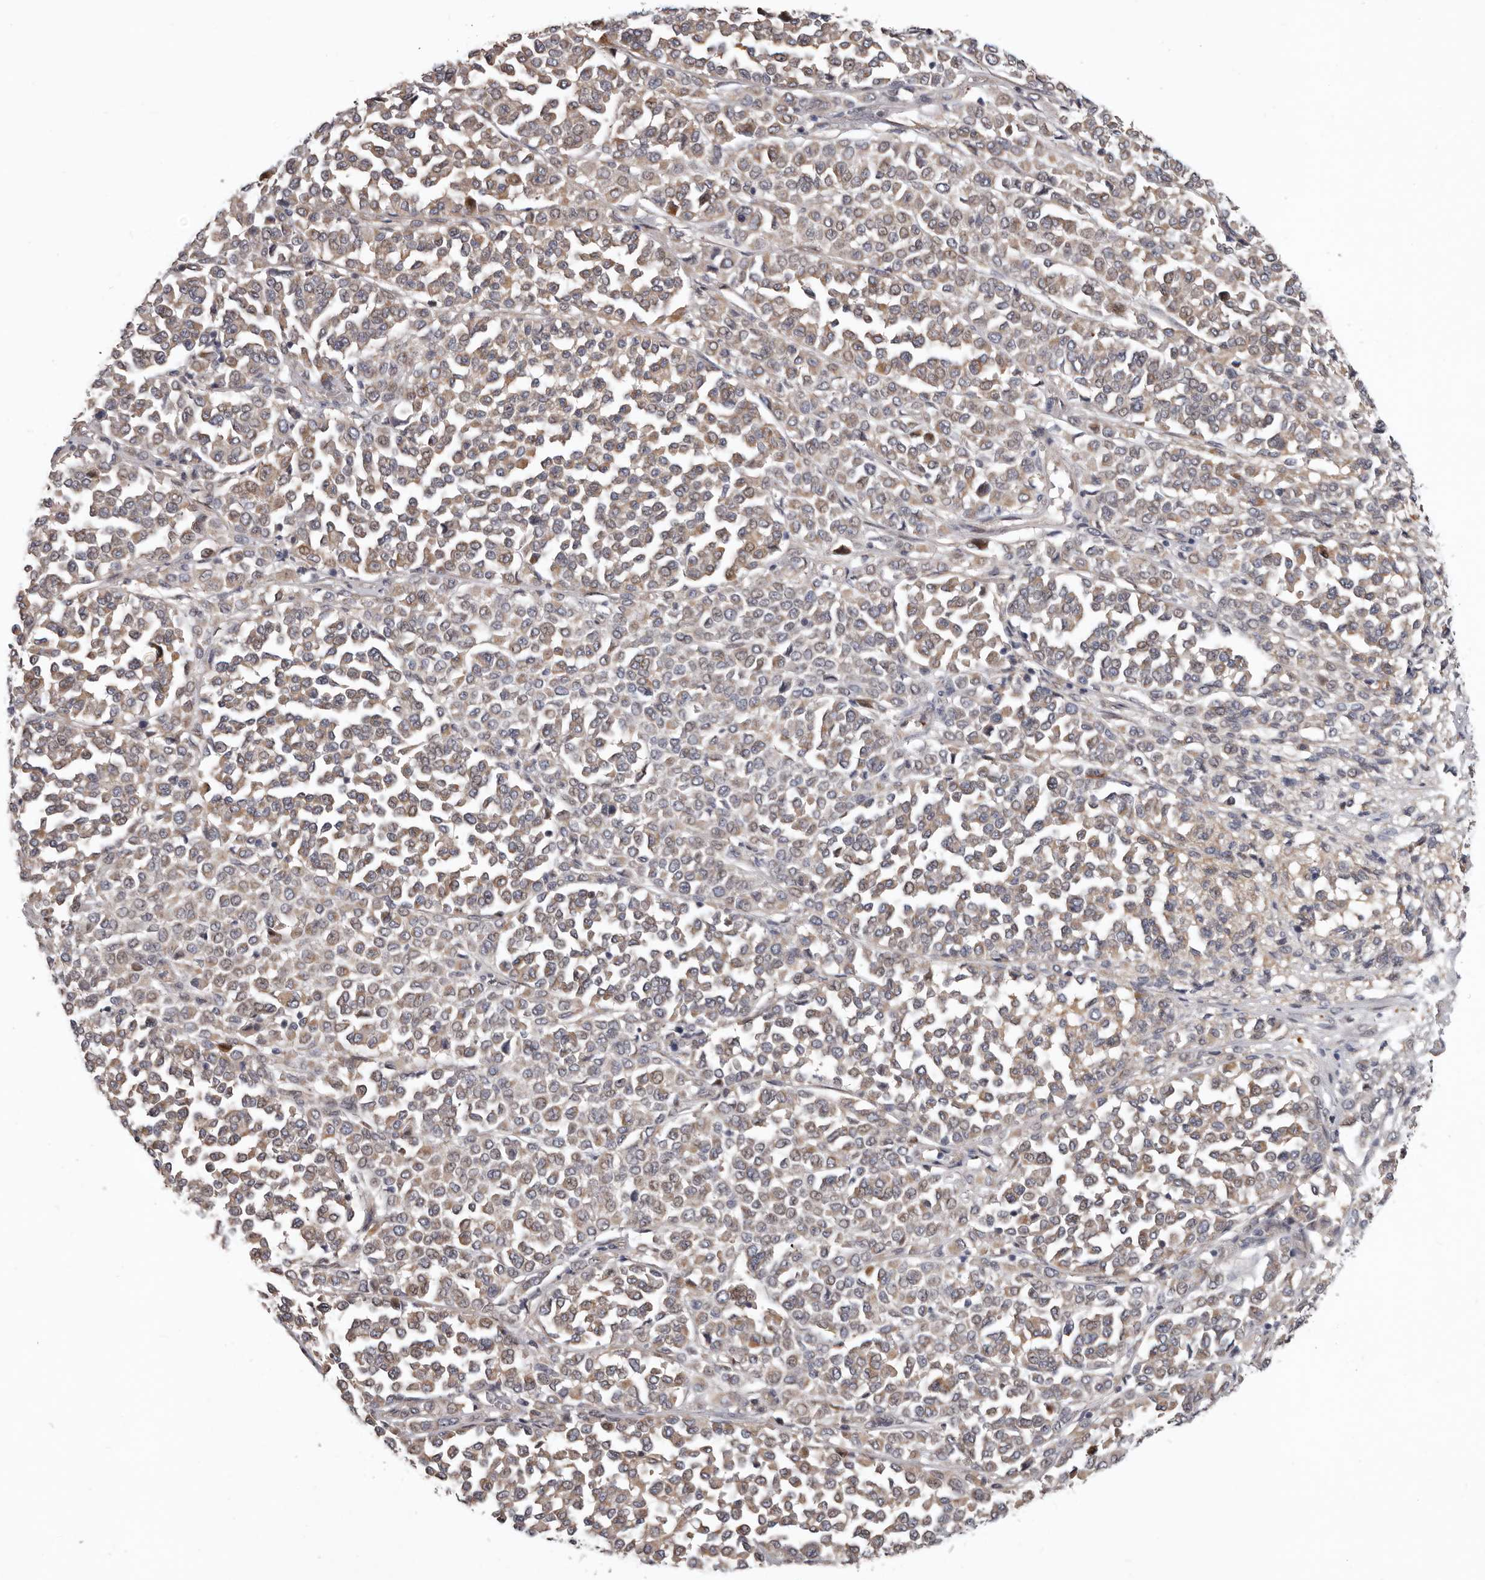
{"staining": {"intensity": "weak", "quantity": ">75%", "location": "cytoplasmic/membranous"}, "tissue": "melanoma", "cell_type": "Tumor cells", "image_type": "cancer", "snomed": [{"axis": "morphology", "description": "Malignant melanoma, Metastatic site"}, {"axis": "topography", "description": "Pancreas"}], "caption": "A high-resolution micrograph shows immunohistochemistry (IHC) staining of melanoma, which shows weak cytoplasmic/membranous positivity in approximately >75% of tumor cells. Using DAB (3,3'-diaminobenzidine) (brown) and hematoxylin (blue) stains, captured at high magnification using brightfield microscopy.", "gene": "RNF217", "patient": {"sex": "female", "age": 30}}